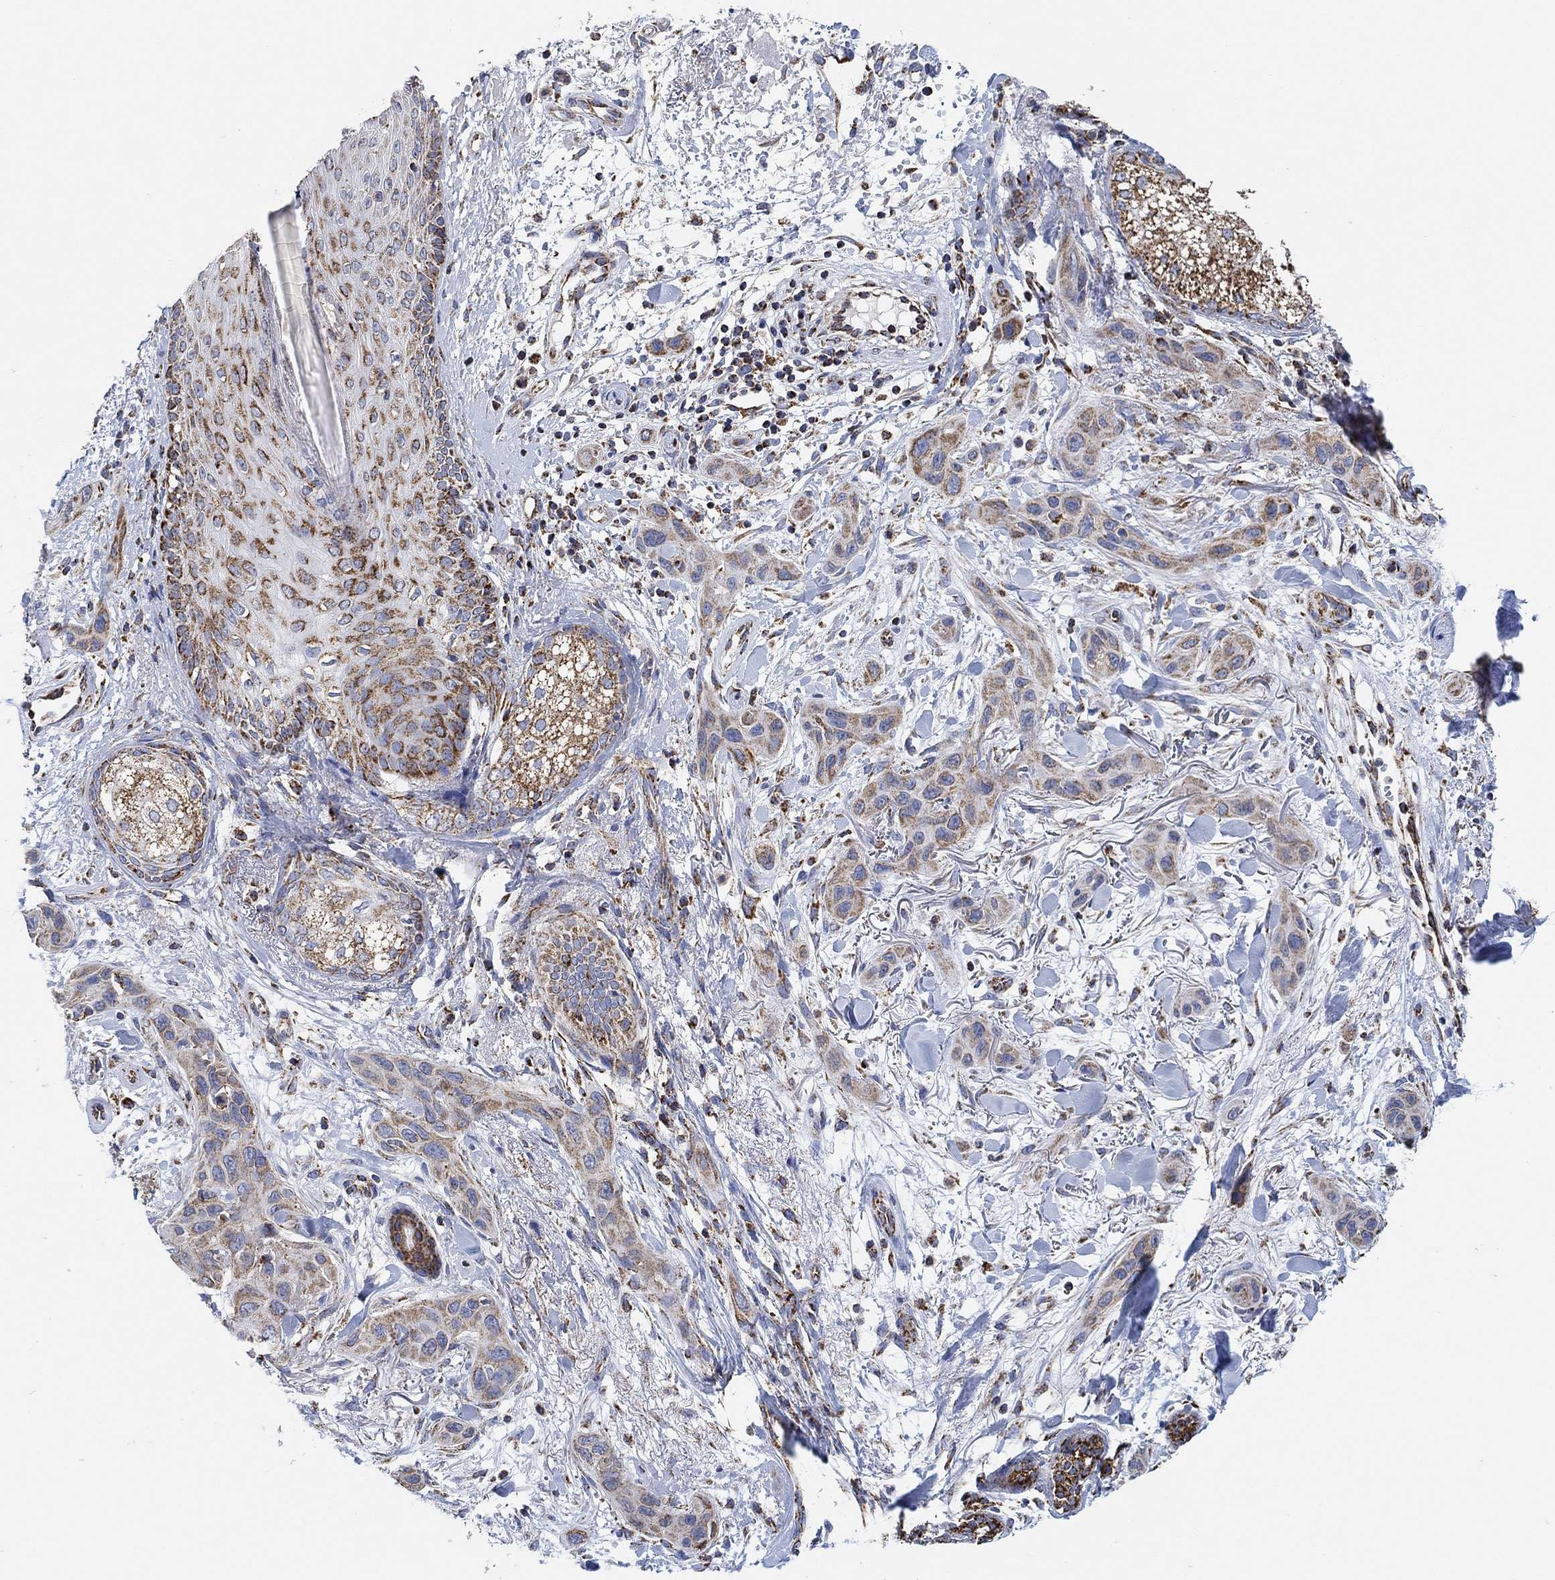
{"staining": {"intensity": "weak", "quantity": "25%-75%", "location": "cytoplasmic/membranous"}, "tissue": "skin cancer", "cell_type": "Tumor cells", "image_type": "cancer", "snomed": [{"axis": "morphology", "description": "Squamous cell carcinoma, NOS"}, {"axis": "topography", "description": "Skin"}], "caption": "Protein expression analysis of human skin squamous cell carcinoma reveals weak cytoplasmic/membranous staining in approximately 25%-75% of tumor cells.", "gene": "NDUFS3", "patient": {"sex": "male", "age": 78}}